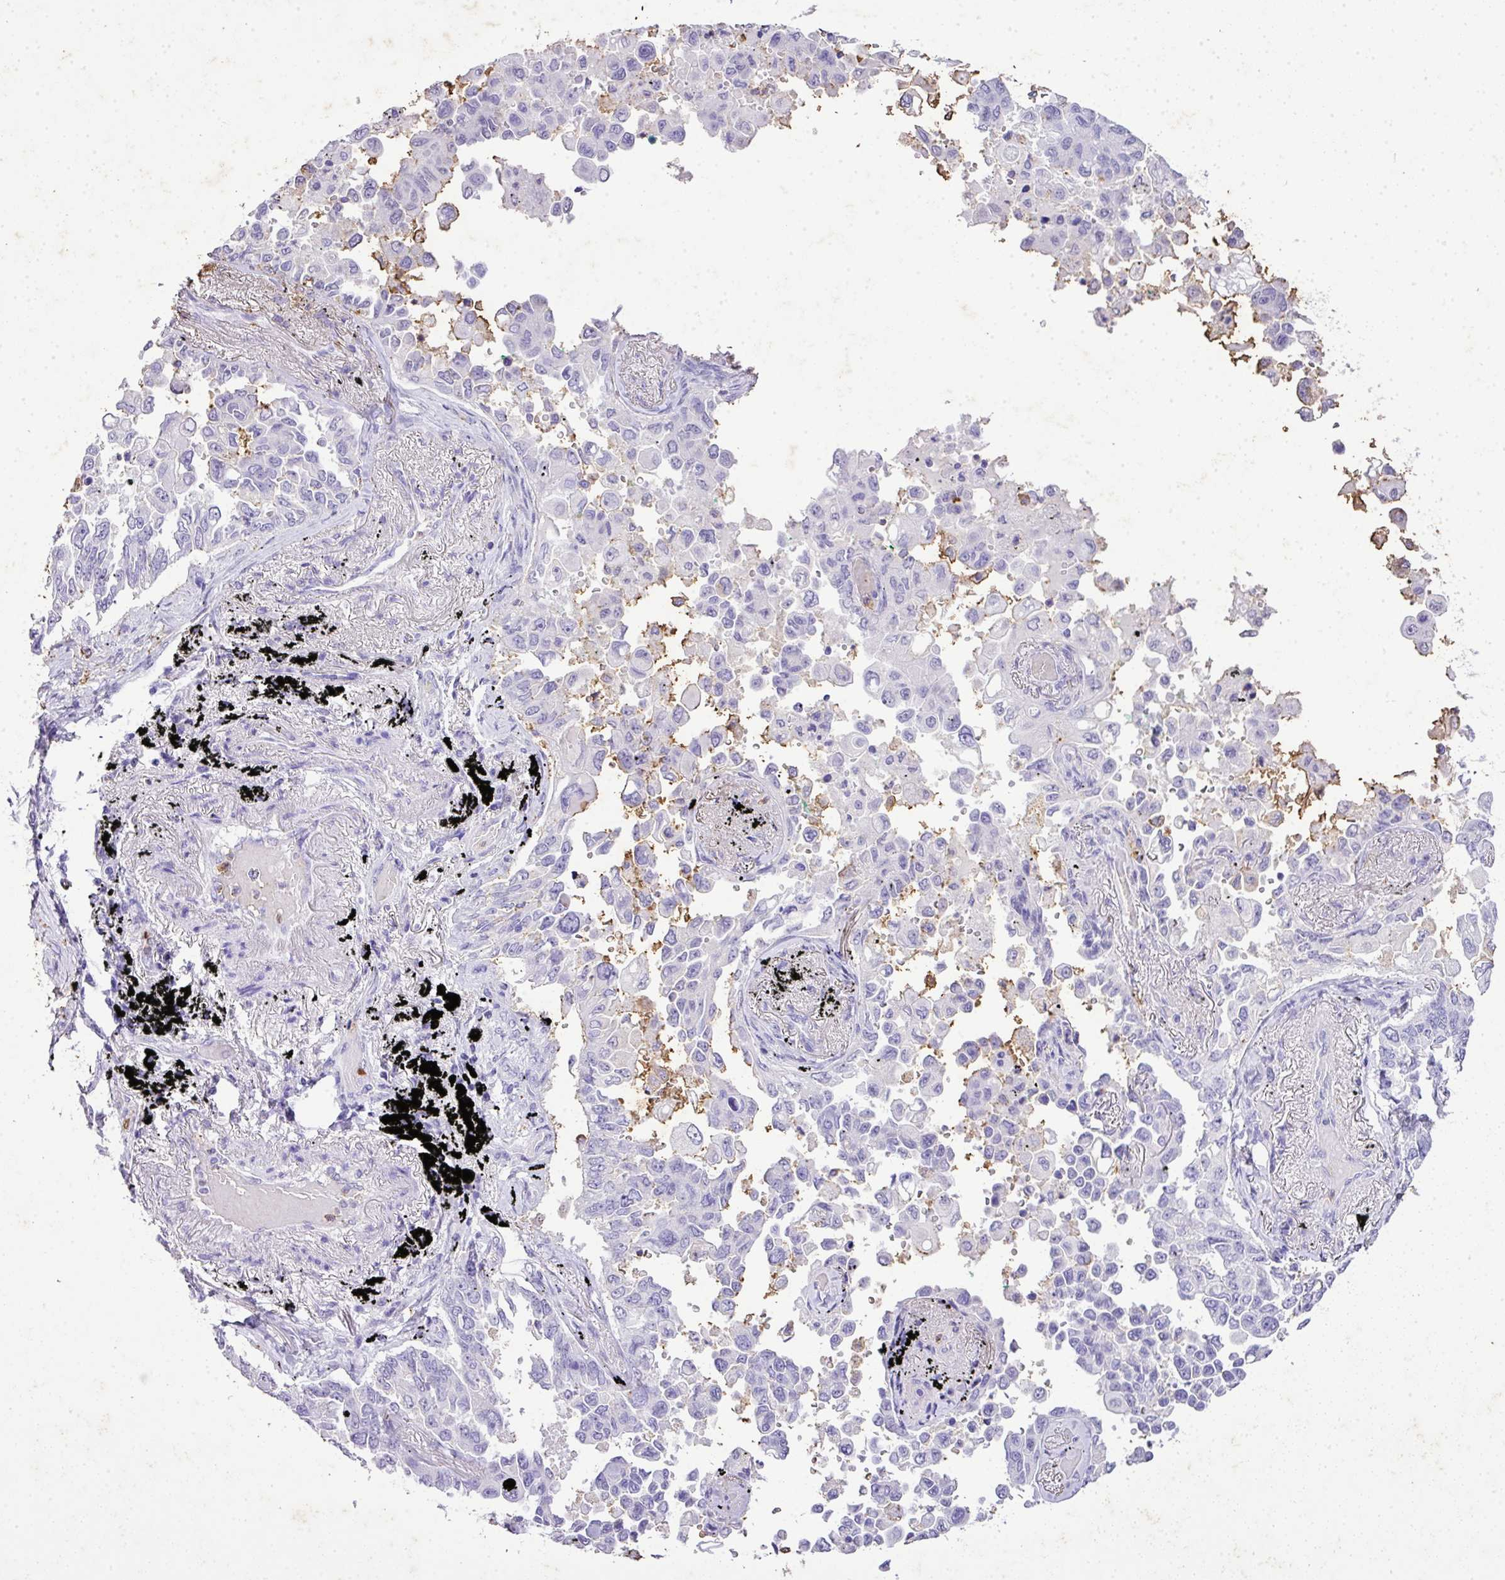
{"staining": {"intensity": "negative", "quantity": "none", "location": "none"}, "tissue": "lung cancer", "cell_type": "Tumor cells", "image_type": "cancer", "snomed": [{"axis": "morphology", "description": "Adenocarcinoma, NOS"}, {"axis": "topography", "description": "Lung"}], "caption": "A high-resolution micrograph shows immunohistochemistry staining of lung cancer (adenocarcinoma), which exhibits no significant staining in tumor cells.", "gene": "KCNJ11", "patient": {"sex": "female", "age": 67}}